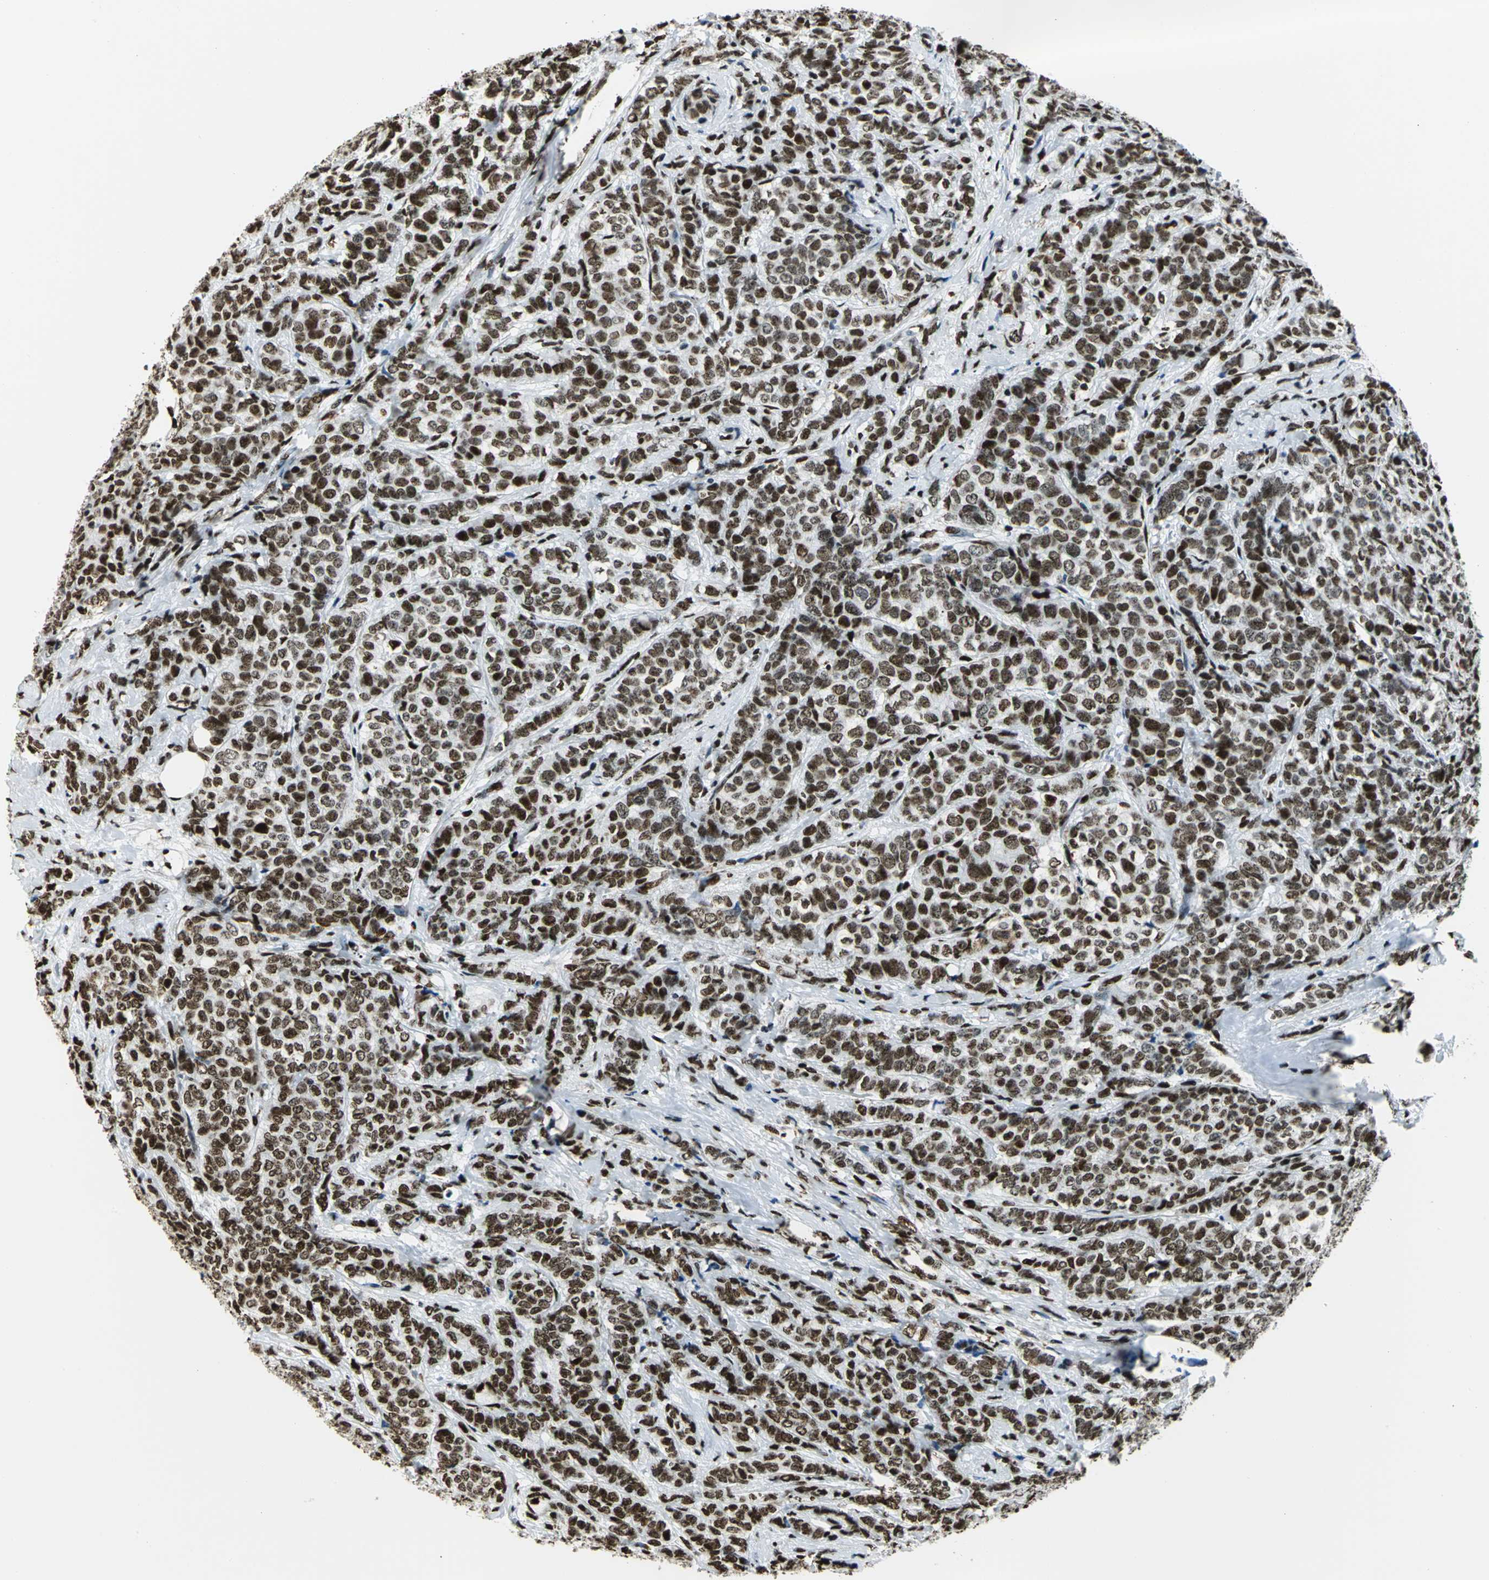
{"staining": {"intensity": "moderate", "quantity": ">75%", "location": "nuclear"}, "tissue": "breast cancer", "cell_type": "Tumor cells", "image_type": "cancer", "snomed": [{"axis": "morphology", "description": "Lobular carcinoma"}, {"axis": "topography", "description": "Breast"}], "caption": "Immunohistochemistry photomicrograph of neoplastic tissue: human lobular carcinoma (breast) stained using IHC demonstrates medium levels of moderate protein expression localized specifically in the nuclear of tumor cells, appearing as a nuclear brown color.", "gene": "APEX1", "patient": {"sex": "female", "age": 60}}